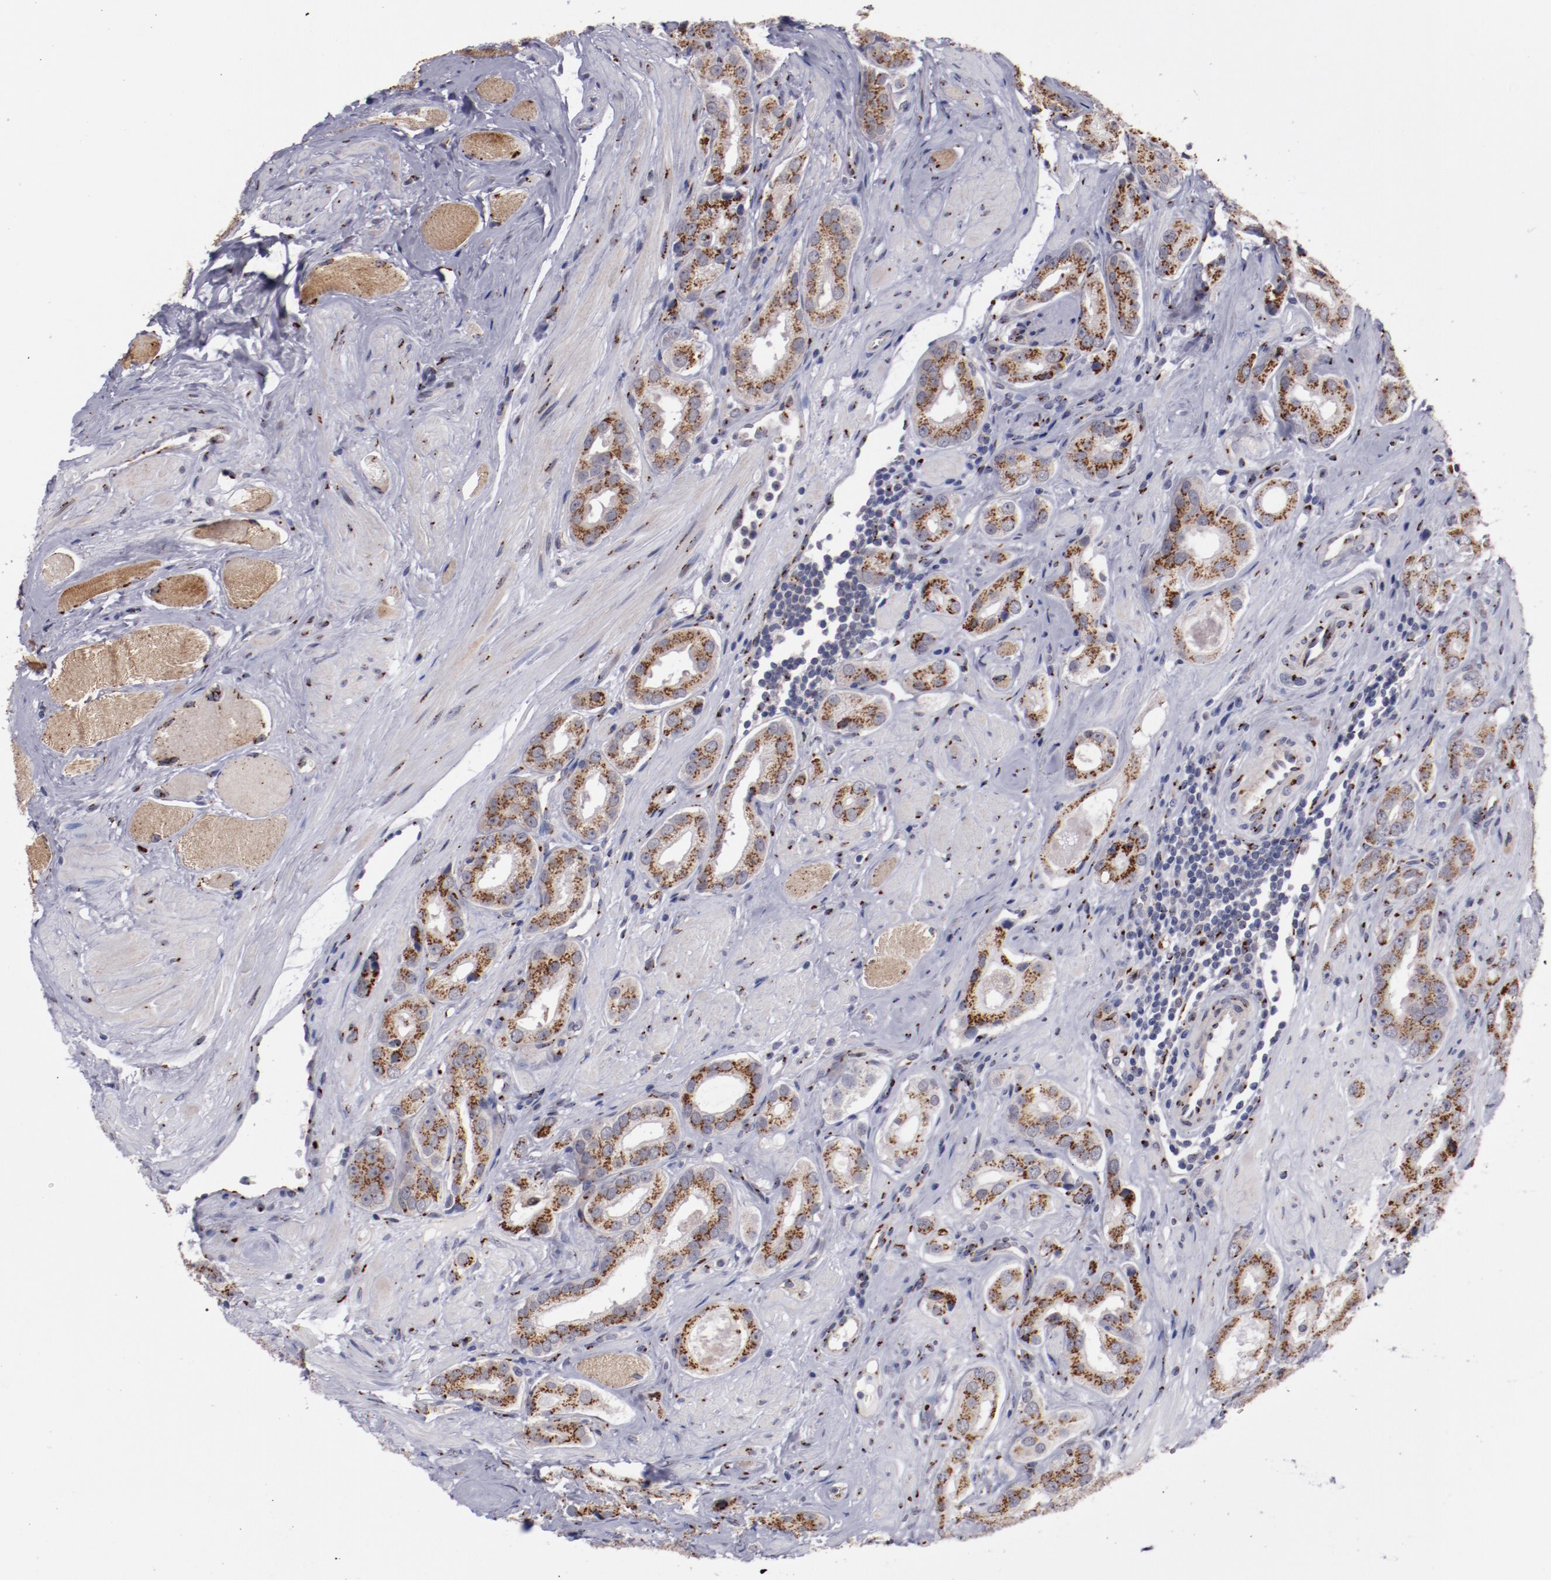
{"staining": {"intensity": "strong", "quantity": ">75%", "location": "cytoplasmic/membranous"}, "tissue": "prostate cancer", "cell_type": "Tumor cells", "image_type": "cancer", "snomed": [{"axis": "morphology", "description": "Adenocarcinoma, Medium grade"}, {"axis": "topography", "description": "Prostate"}], "caption": "Human prostate medium-grade adenocarcinoma stained for a protein (brown) reveals strong cytoplasmic/membranous positive expression in approximately >75% of tumor cells.", "gene": "GOLIM4", "patient": {"sex": "male", "age": 53}}